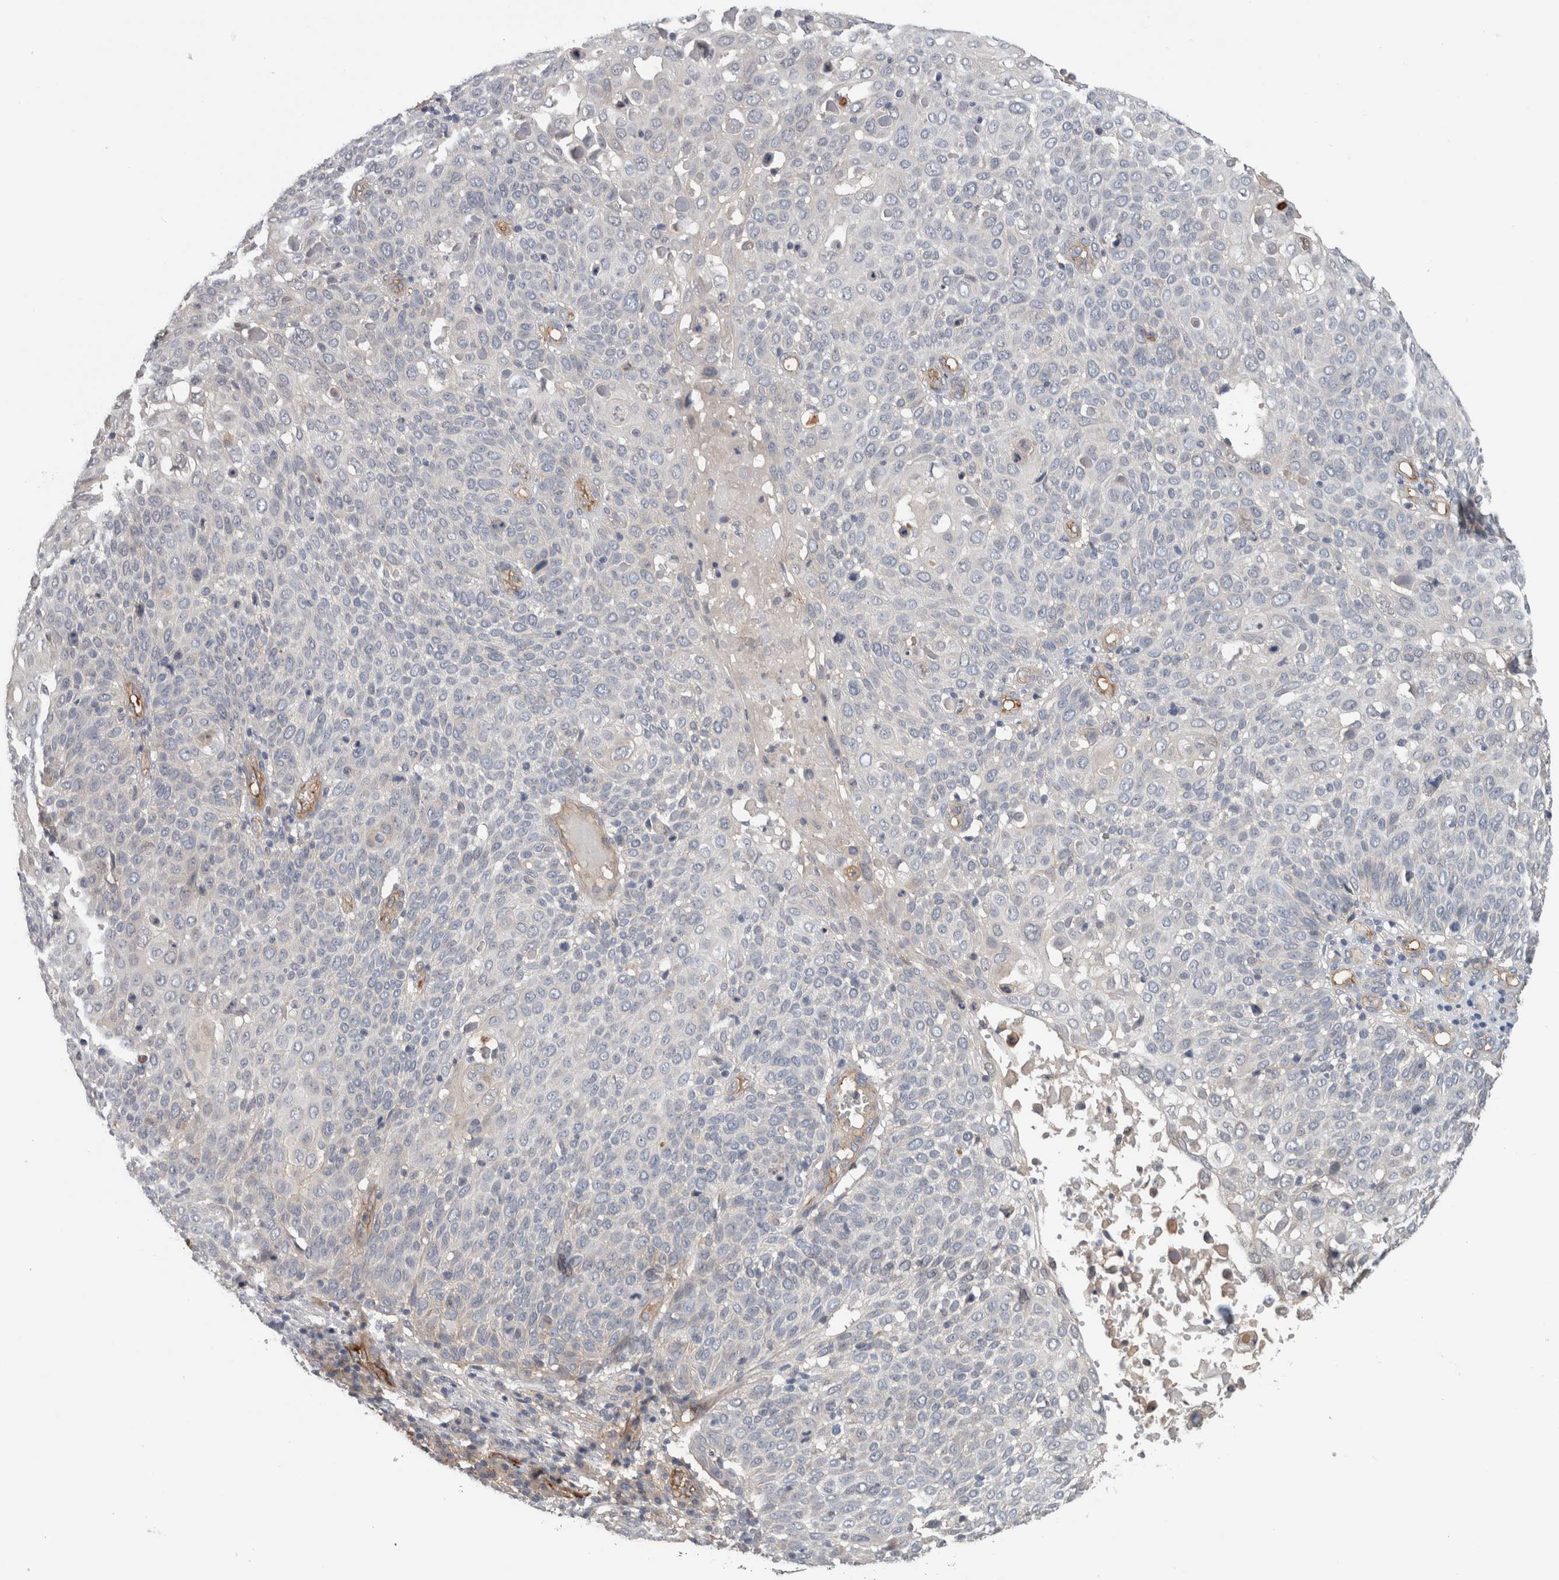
{"staining": {"intensity": "negative", "quantity": "none", "location": "none"}, "tissue": "cervical cancer", "cell_type": "Tumor cells", "image_type": "cancer", "snomed": [{"axis": "morphology", "description": "Squamous cell carcinoma, NOS"}, {"axis": "topography", "description": "Cervix"}], "caption": "Immunohistochemical staining of cervical cancer (squamous cell carcinoma) exhibits no significant expression in tumor cells.", "gene": "CD59", "patient": {"sex": "female", "age": 74}}